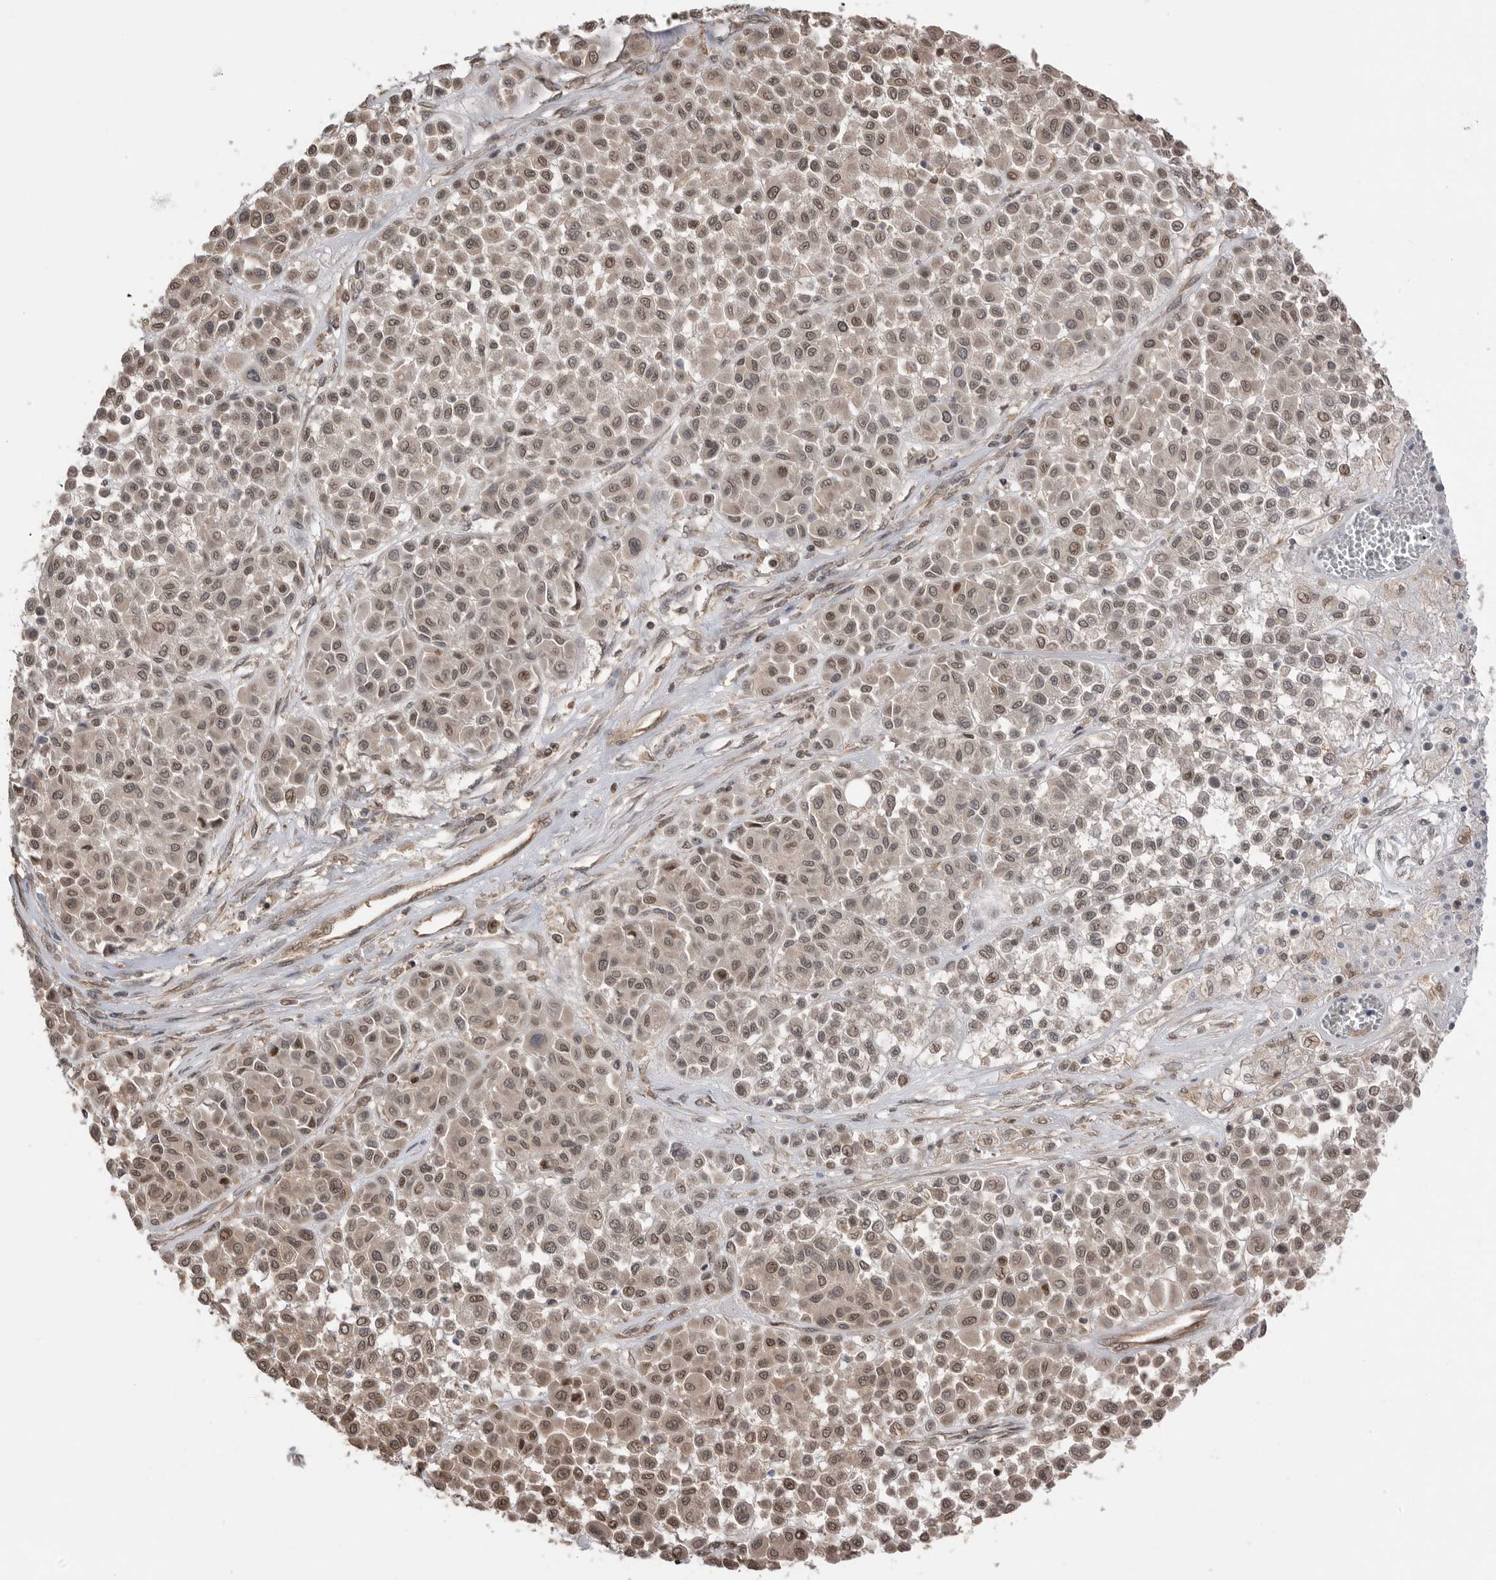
{"staining": {"intensity": "moderate", "quantity": ">75%", "location": "nuclear"}, "tissue": "melanoma", "cell_type": "Tumor cells", "image_type": "cancer", "snomed": [{"axis": "morphology", "description": "Malignant melanoma, Metastatic site"}, {"axis": "topography", "description": "Soft tissue"}], "caption": "IHC (DAB (3,3'-diaminobenzidine)) staining of melanoma shows moderate nuclear protein expression in about >75% of tumor cells. (Stains: DAB (3,3'-diaminobenzidine) in brown, nuclei in blue, Microscopy: brightfield microscopy at high magnification).", "gene": "PEAK1", "patient": {"sex": "male", "age": 41}}